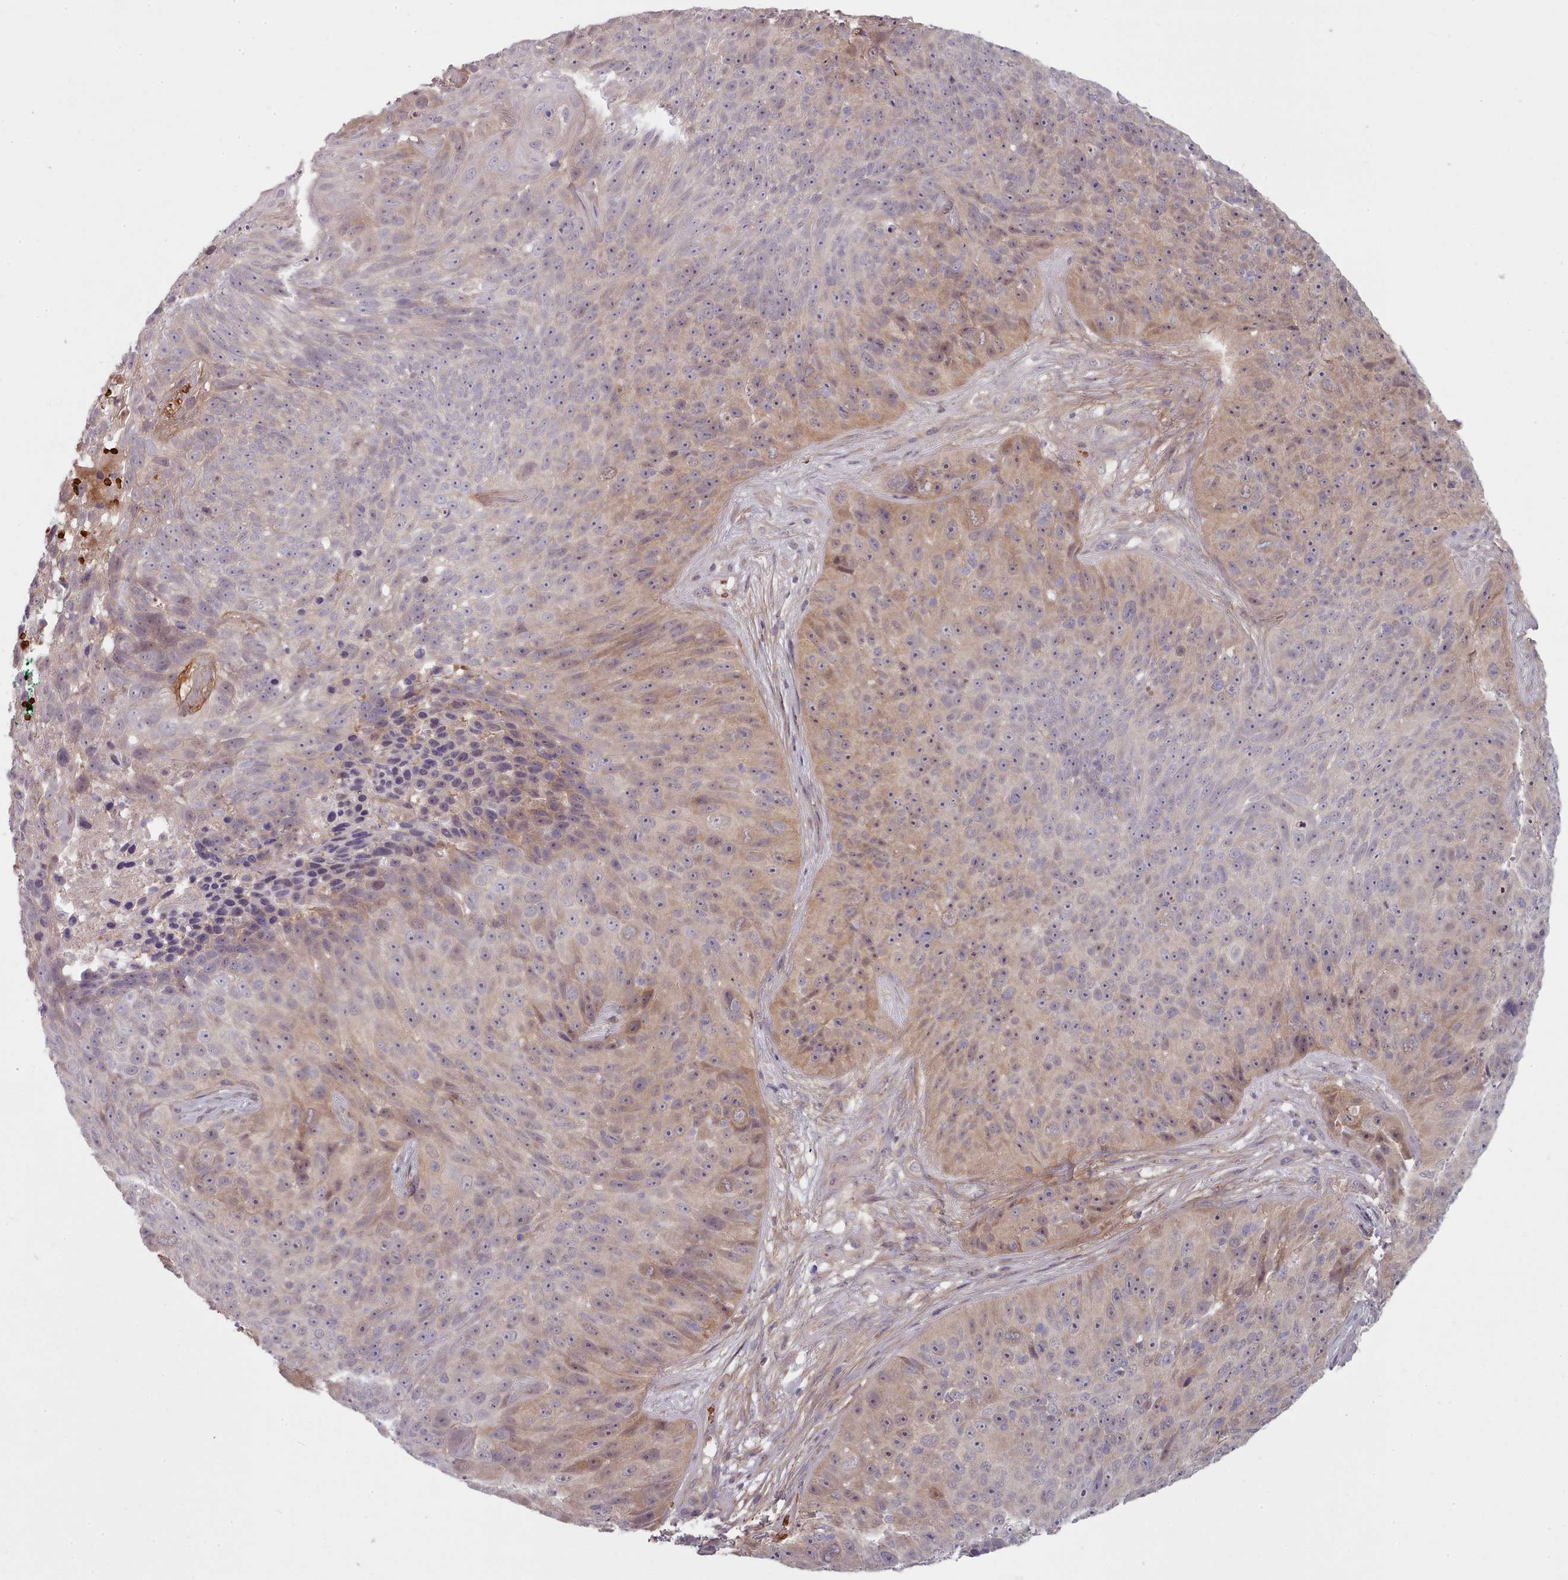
{"staining": {"intensity": "weak", "quantity": "25%-75%", "location": "cytoplasmic/membranous"}, "tissue": "skin cancer", "cell_type": "Tumor cells", "image_type": "cancer", "snomed": [{"axis": "morphology", "description": "Squamous cell carcinoma, NOS"}, {"axis": "topography", "description": "Skin"}], "caption": "Tumor cells reveal low levels of weak cytoplasmic/membranous positivity in approximately 25%-75% of cells in skin squamous cell carcinoma.", "gene": "CLNS1A", "patient": {"sex": "female", "age": 87}}